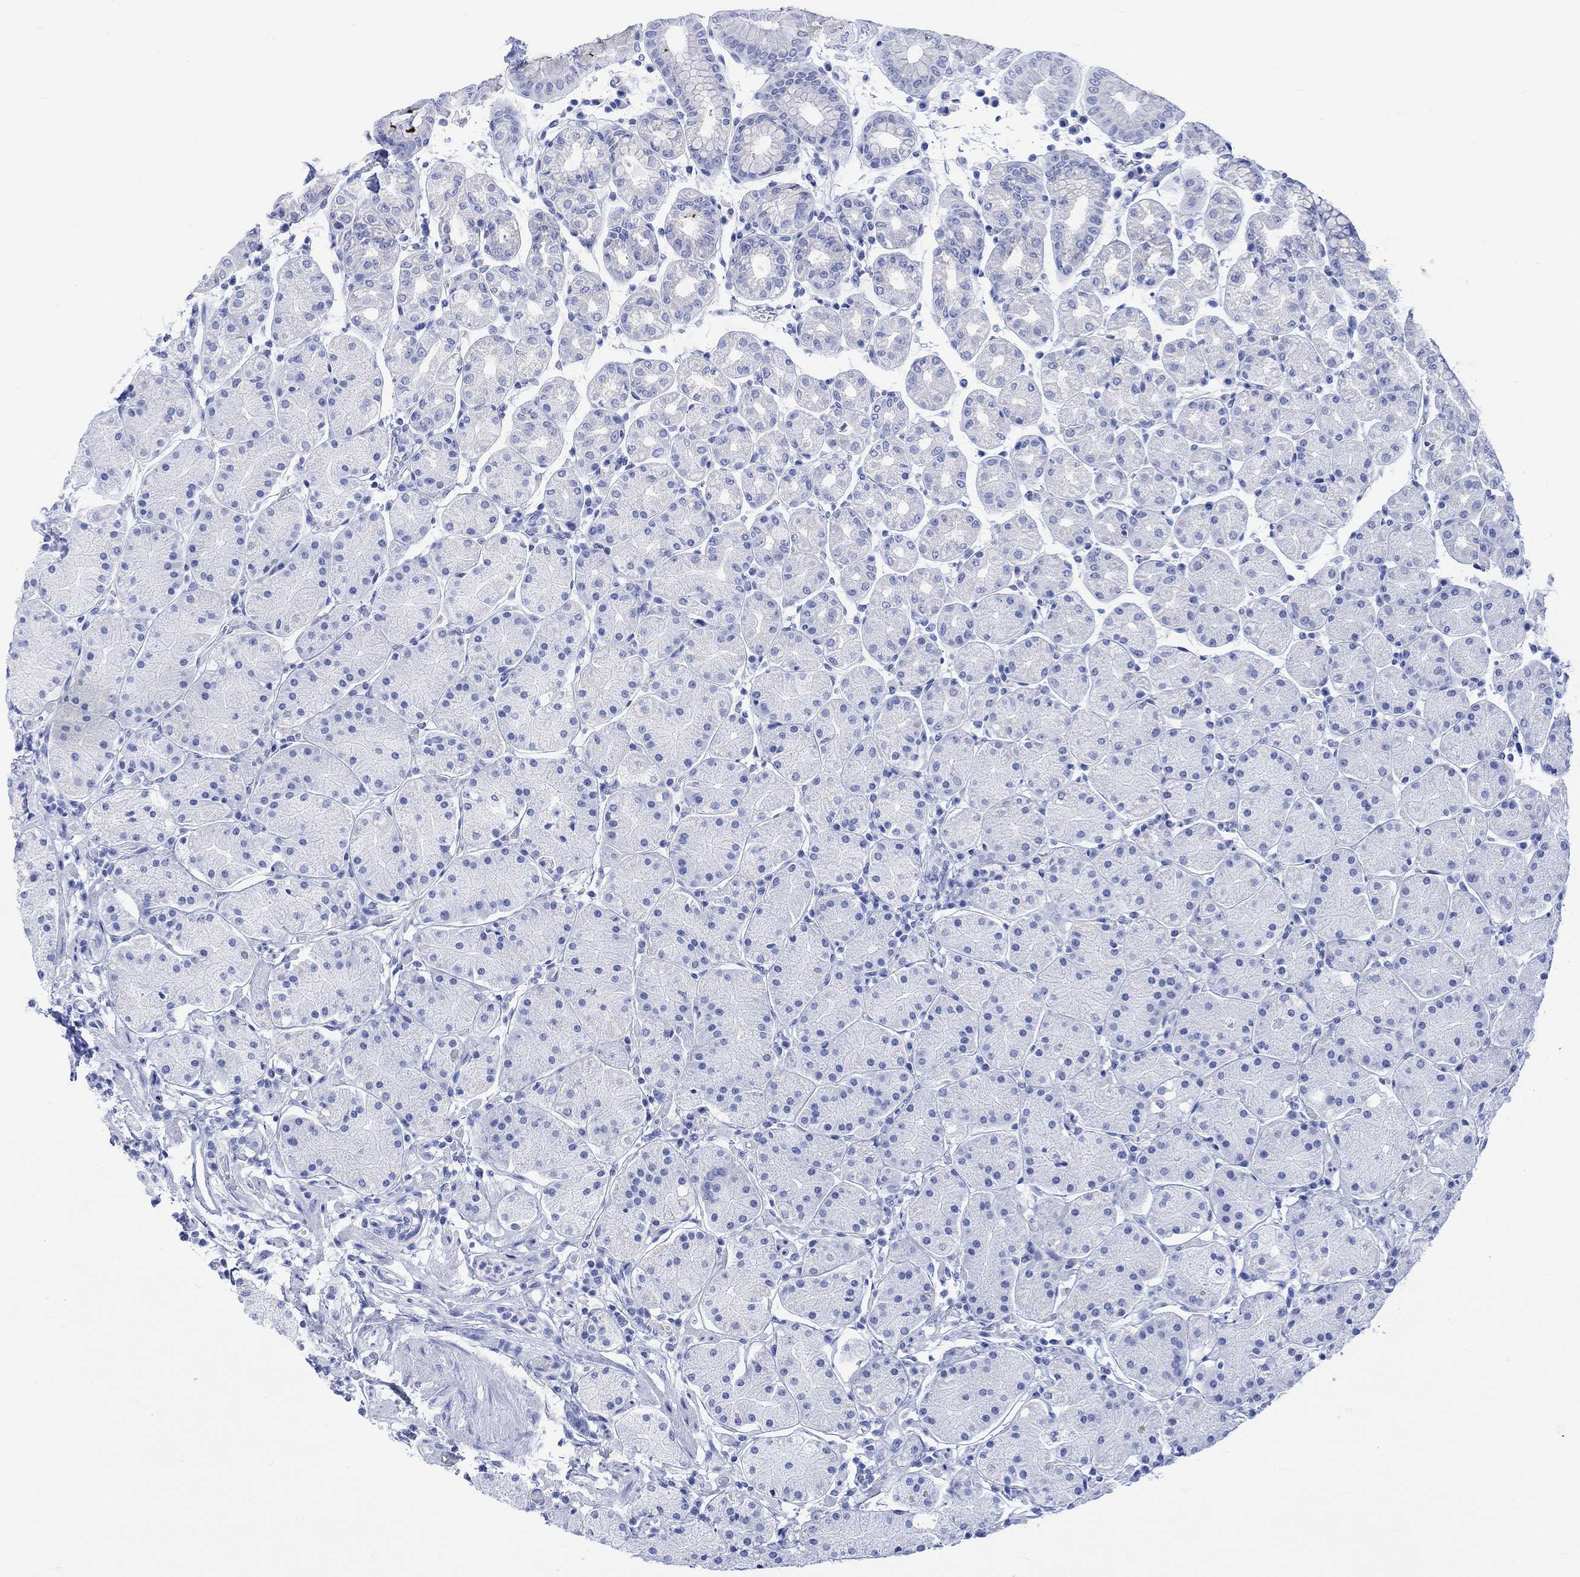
{"staining": {"intensity": "negative", "quantity": "none", "location": "none"}, "tissue": "stomach", "cell_type": "Glandular cells", "image_type": "normal", "snomed": [{"axis": "morphology", "description": "Normal tissue, NOS"}, {"axis": "topography", "description": "Stomach"}], "caption": "High power microscopy histopathology image of an immunohistochemistry (IHC) photomicrograph of benign stomach, revealing no significant staining in glandular cells. The staining is performed using DAB (3,3'-diaminobenzidine) brown chromogen with nuclei counter-stained in using hematoxylin.", "gene": "CELF4", "patient": {"sex": "male", "age": 54}}